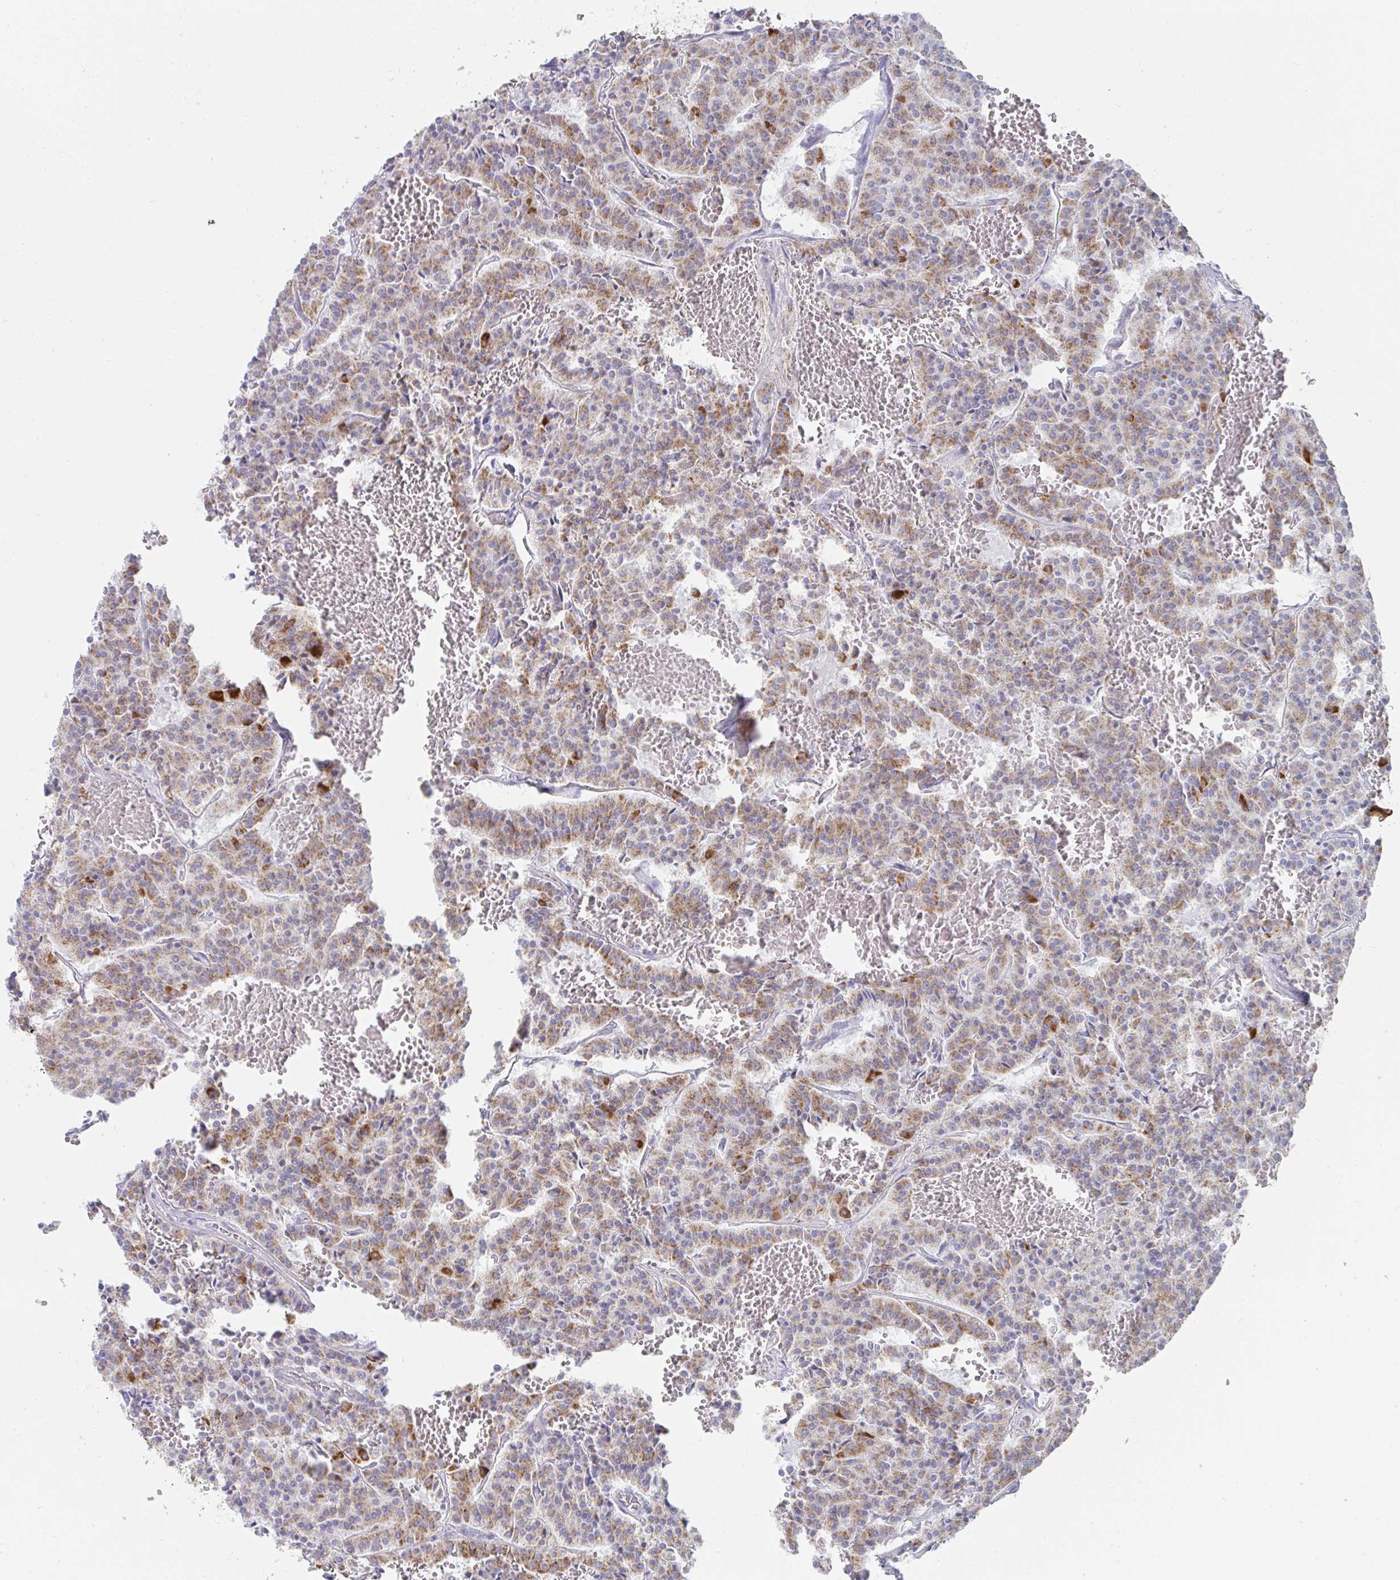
{"staining": {"intensity": "moderate", "quantity": ">75%", "location": "cytoplasmic/membranous"}, "tissue": "carcinoid", "cell_type": "Tumor cells", "image_type": "cancer", "snomed": [{"axis": "morphology", "description": "Carcinoid, malignant, NOS"}, {"axis": "topography", "description": "Lung"}], "caption": "Immunohistochemistry (IHC) of carcinoid (malignant) demonstrates medium levels of moderate cytoplasmic/membranous positivity in about >75% of tumor cells.", "gene": "AIFM1", "patient": {"sex": "male", "age": 70}}